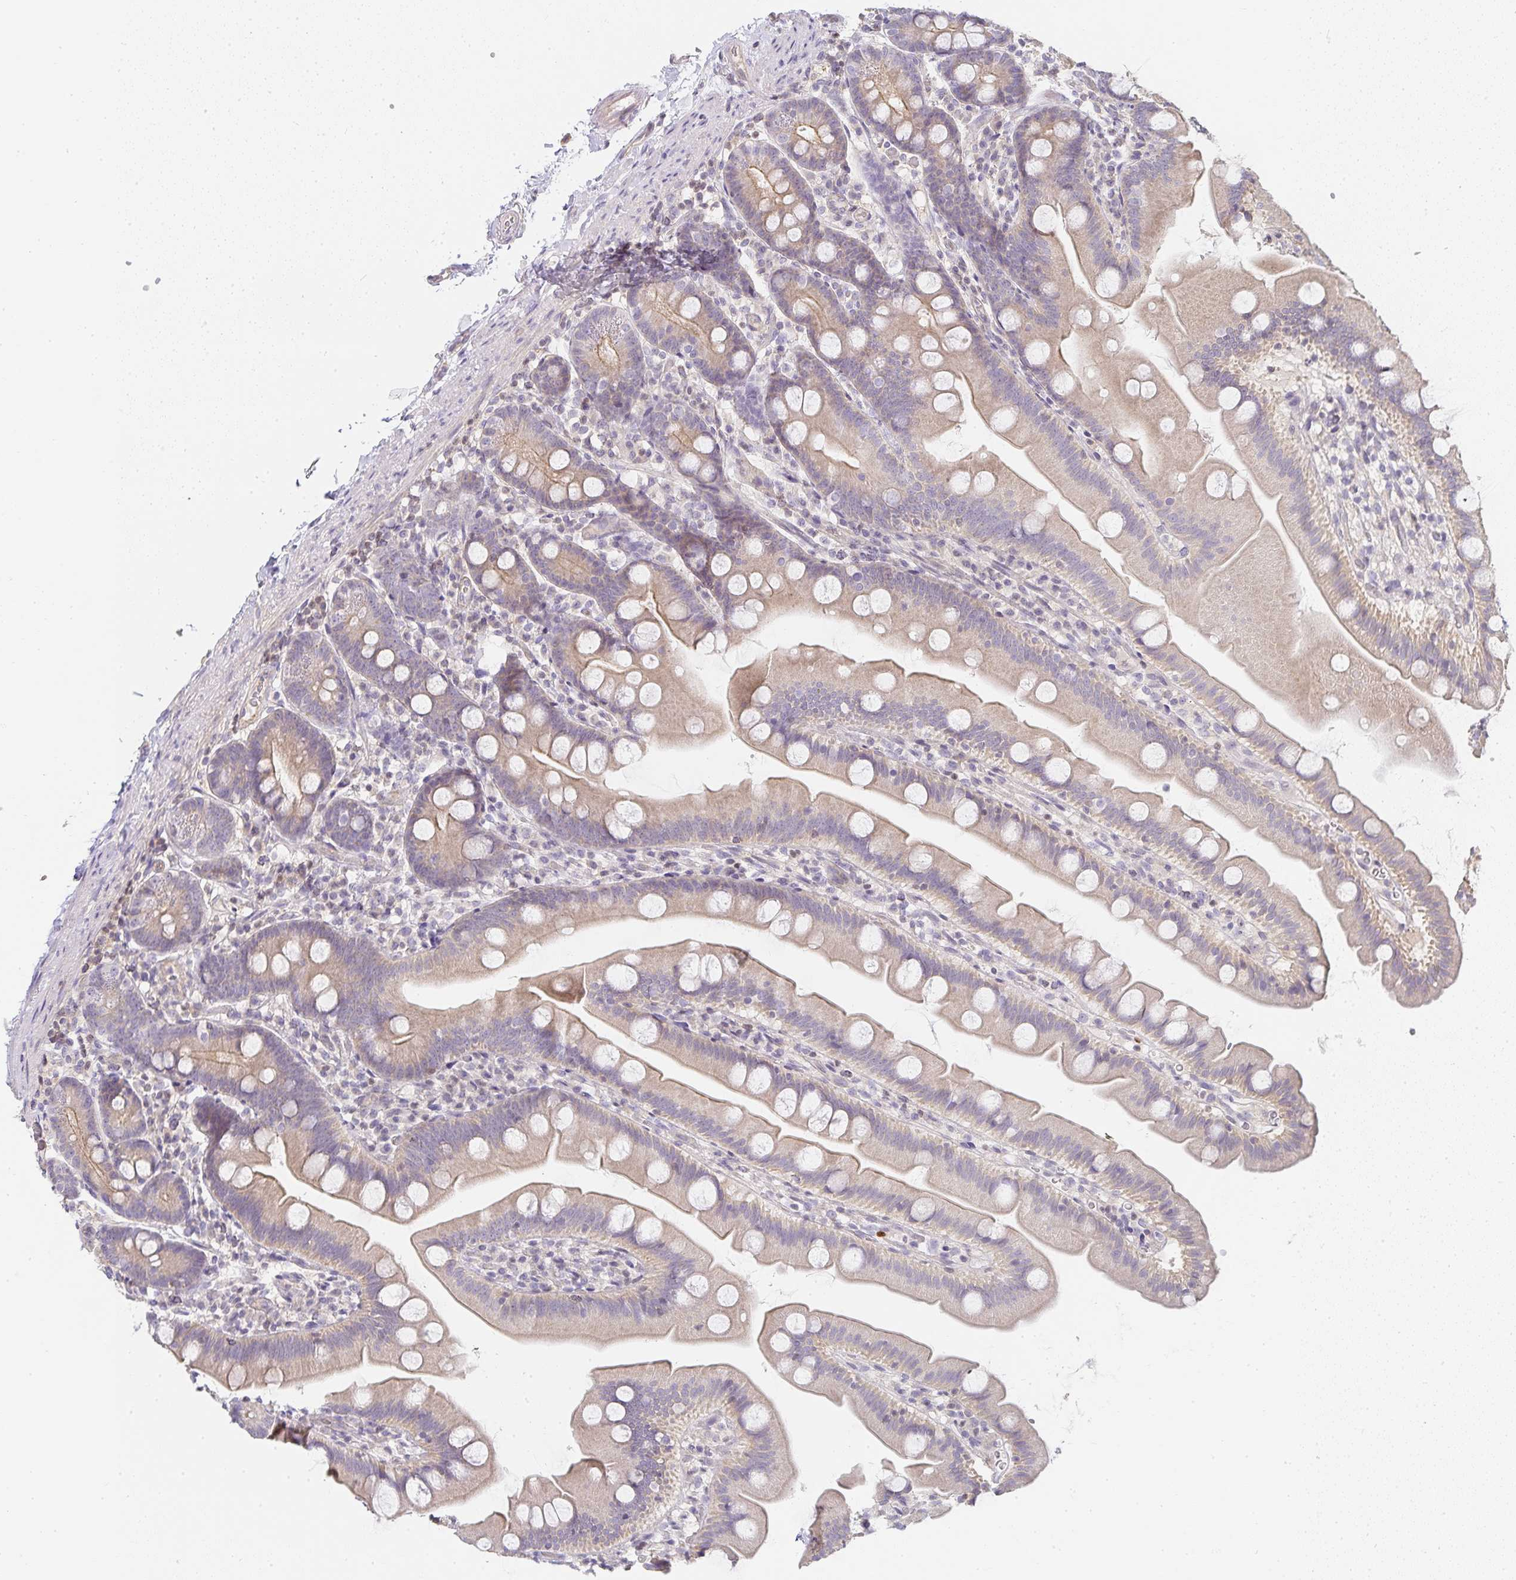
{"staining": {"intensity": "weak", "quantity": "25%-75%", "location": "cytoplasmic/membranous"}, "tissue": "small intestine", "cell_type": "Glandular cells", "image_type": "normal", "snomed": [{"axis": "morphology", "description": "Normal tissue, NOS"}, {"axis": "topography", "description": "Small intestine"}], "caption": "An immunohistochemistry micrograph of benign tissue is shown. Protein staining in brown highlights weak cytoplasmic/membranous positivity in small intestine within glandular cells.", "gene": "GATA3", "patient": {"sex": "female", "age": 68}}